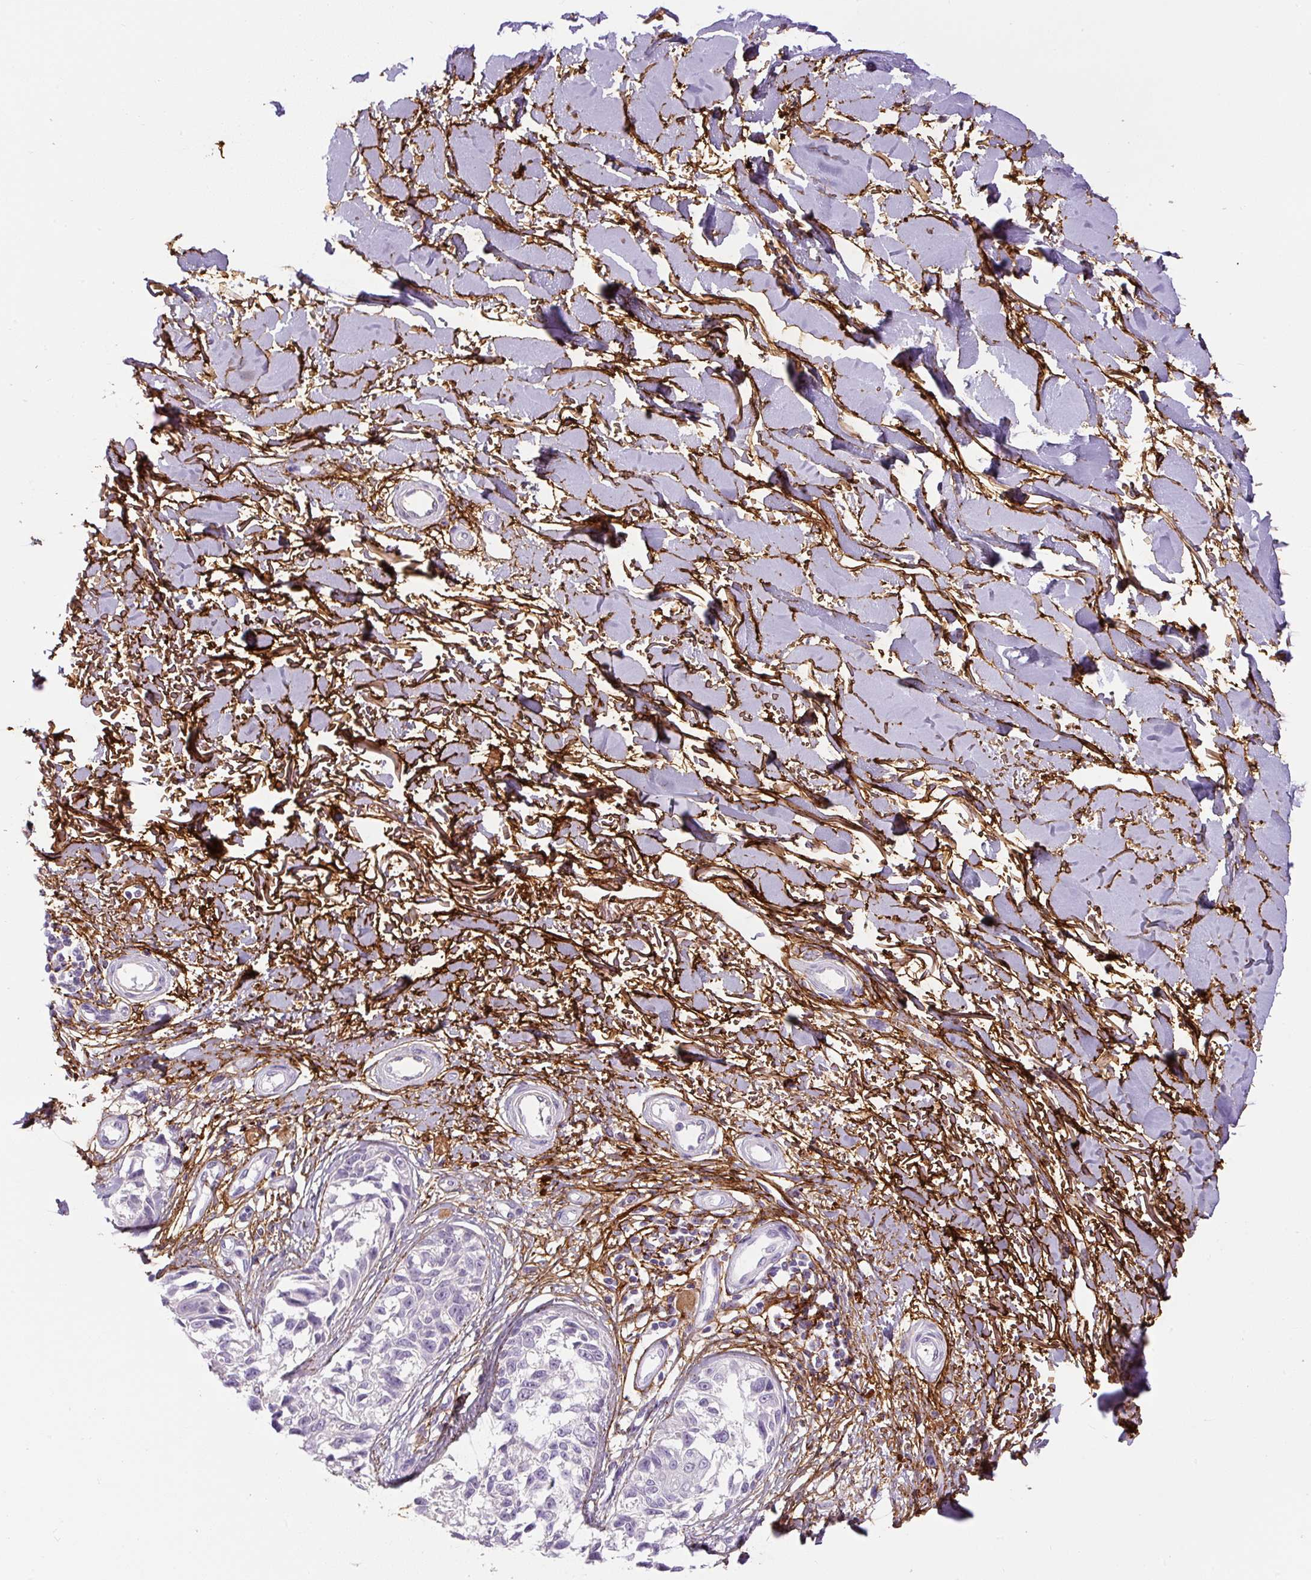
{"staining": {"intensity": "negative", "quantity": "none", "location": "none"}, "tissue": "melanoma", "cell_type": "Tumor cells", "image_type": "cancer", "snomed": [{"axis": "morphology", "description": "Malignant melanoma, NOS"}, {"axis": "topography", "description": "Skin"}], "caption": "Human malignant melanoma stained for a protein using immunohistochemistry reveals no positivity in tumor cells.", "gene": "FBN1", "patient": {"sex": "male", "age": 73}}